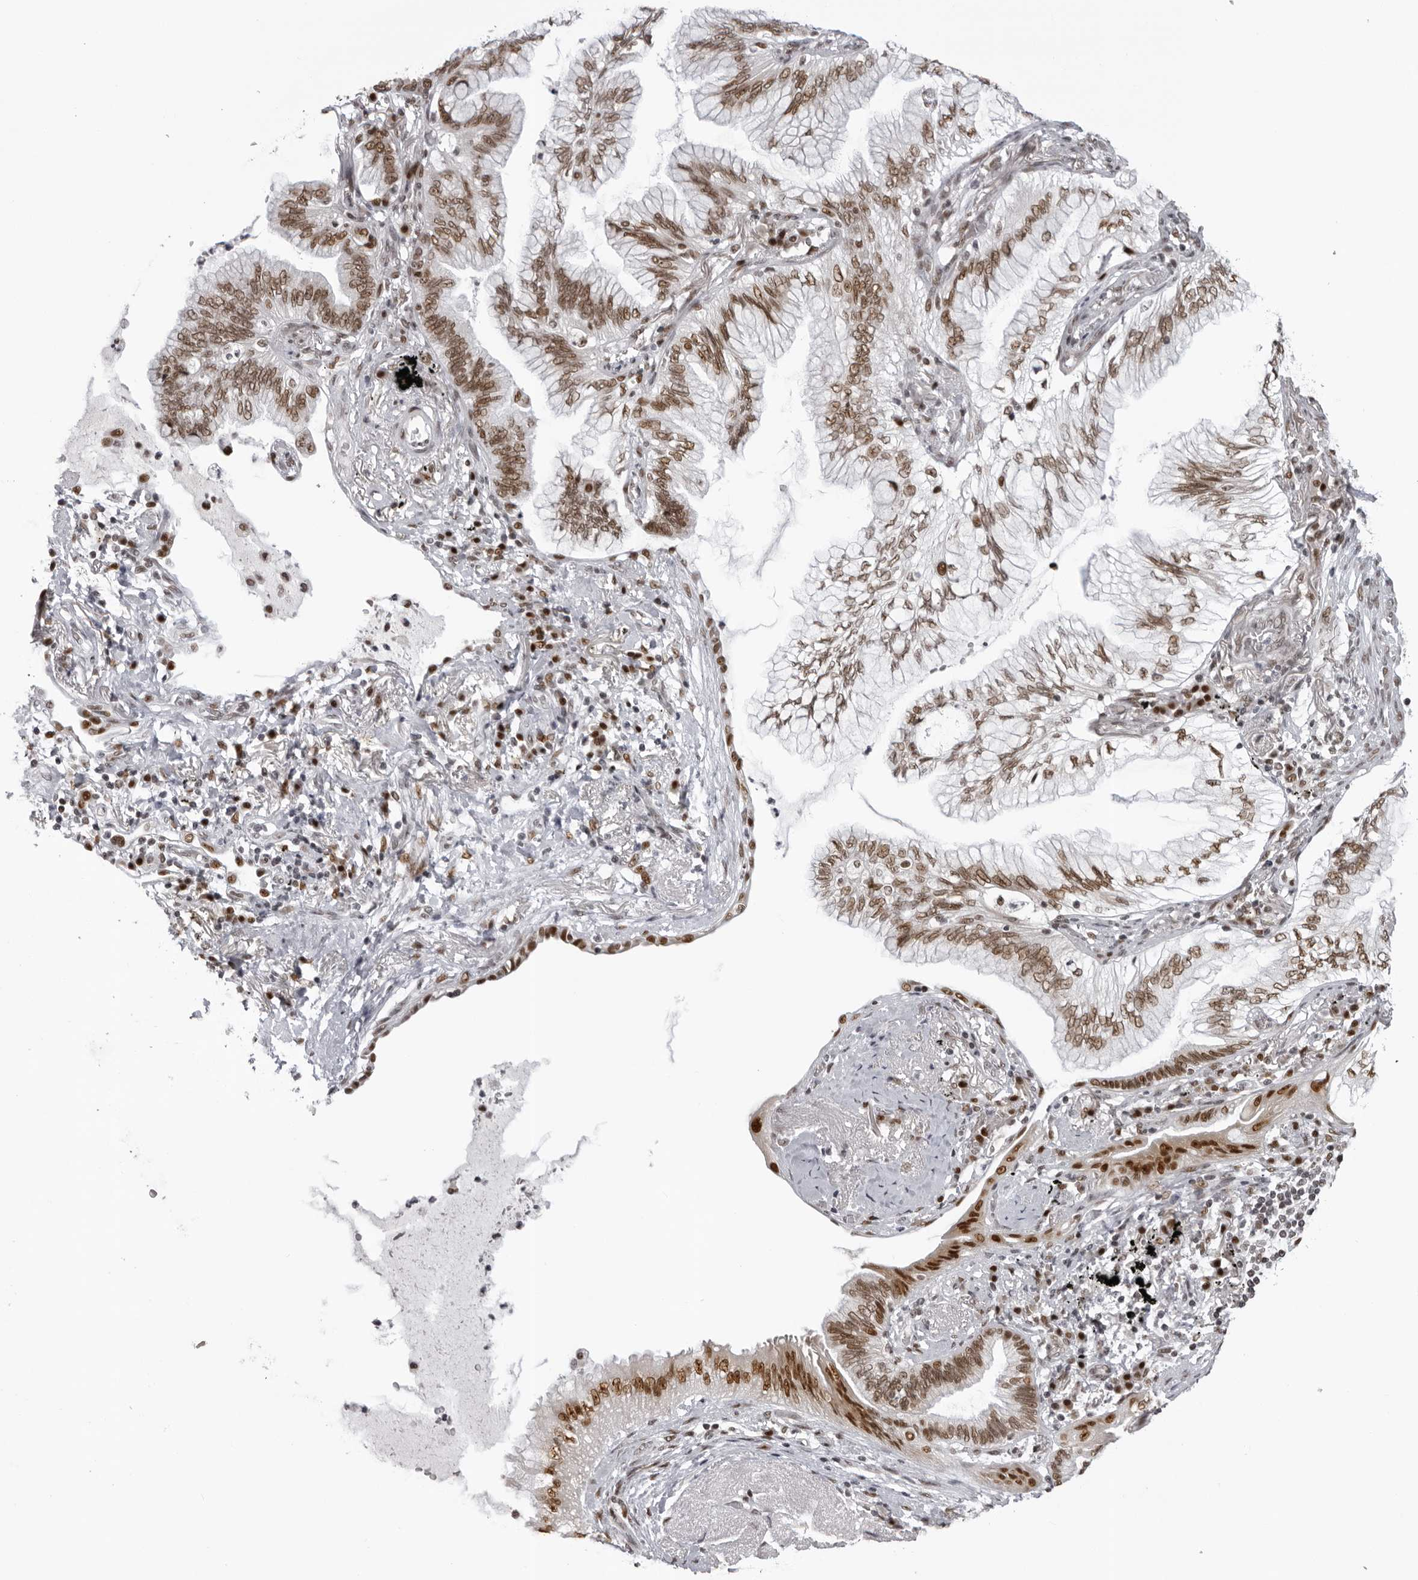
{"staining": {"intensity": "moderate", "quantity": ">75%", "location": "nuclear"}, "tissue": "lung cancer", "cell_type": "Tumor cells", "image_type": "cancer", "snomed": [{"axis": "morphology", "description": "Adenocarcinoma, NOS"}, {"axis": "topography", "description": "Lung"}], "caption": "A brown stain labels moderate nuclear staining of a protein in lung cancer (adenocarcinoma) tumor cells.", "gene": "HEXIM2", "patient": {"sex": "female", "age": 70}}